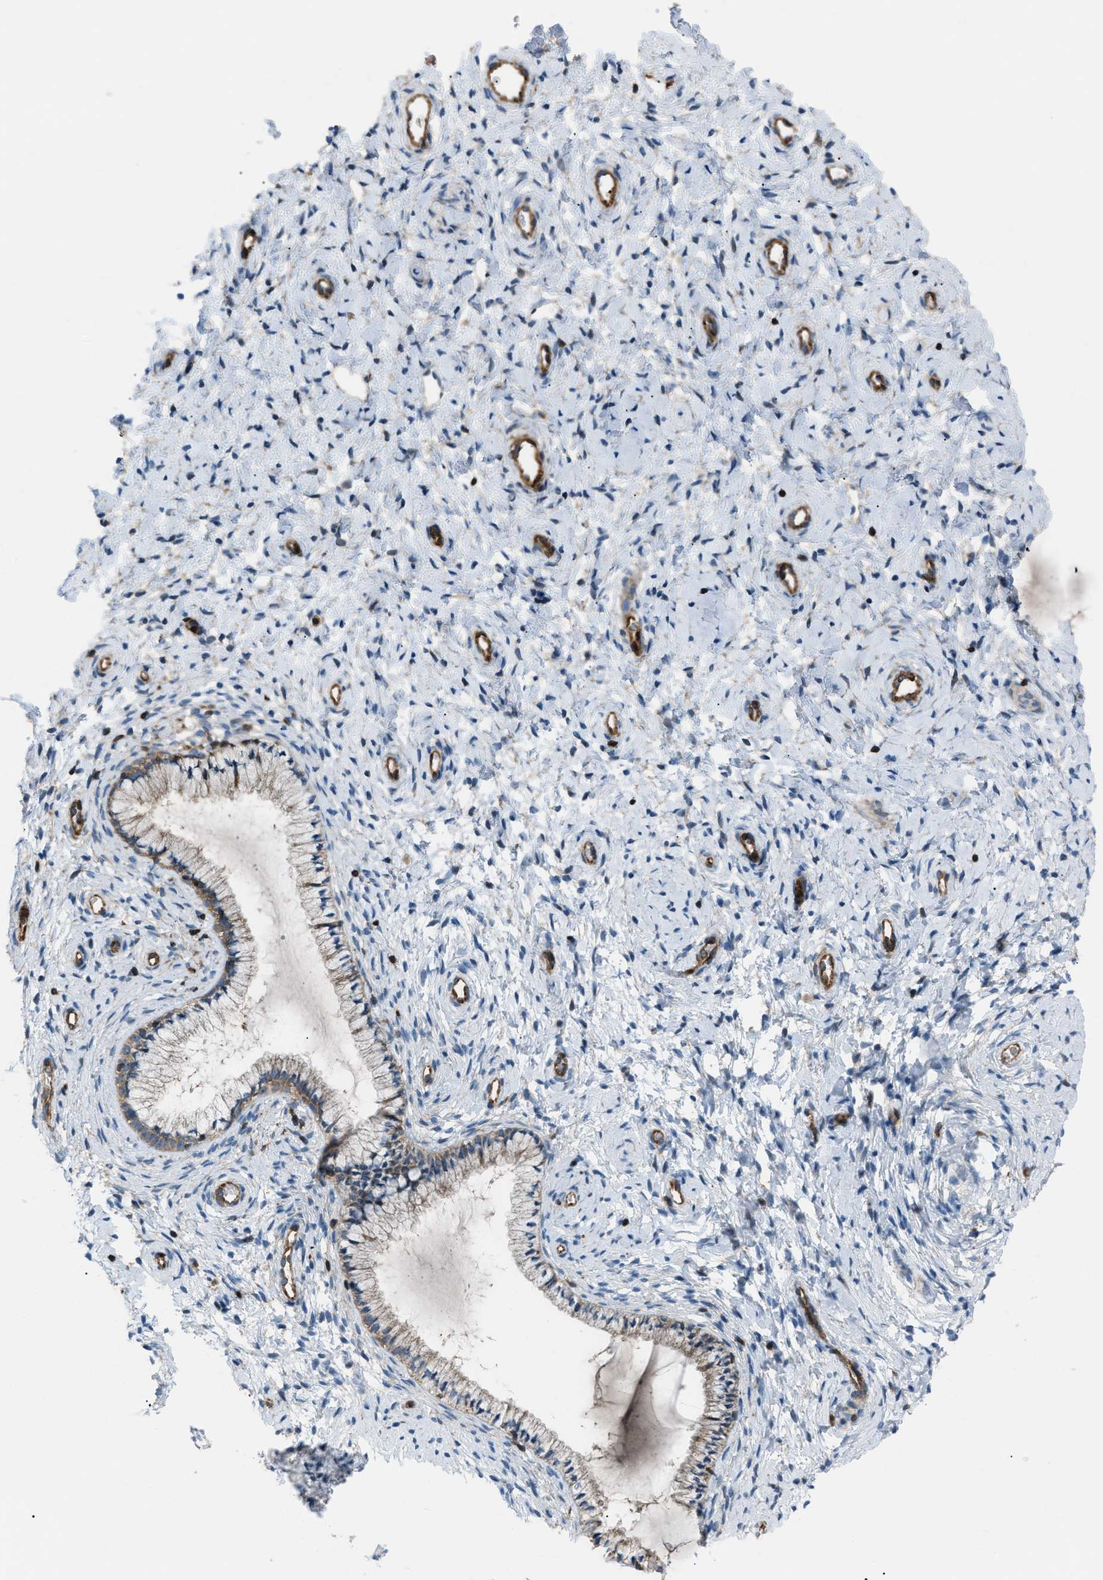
{"staining": {"intensity": "weak", "quantity": ">75%", "location": "cytoplasmic/membranous"}, "tissue": "cervix", "cell_type": "Glandular cells", "image_type": "normal", "snomed": [{"axis": "morphology", "description": "Normal tissue, NOS"}, {"axis": "topography", "description": "Cervix"}], "caption": "Immunohistochemistry of unremarkable human cervix displays low levels of weak cytoplasmic/membranous positivity in about >75% of glandular cells. (IHC, brightfield microscopy, high magnification).", "gene": "ATP2A3", "patient": {"sex": "female", "age": 72}}